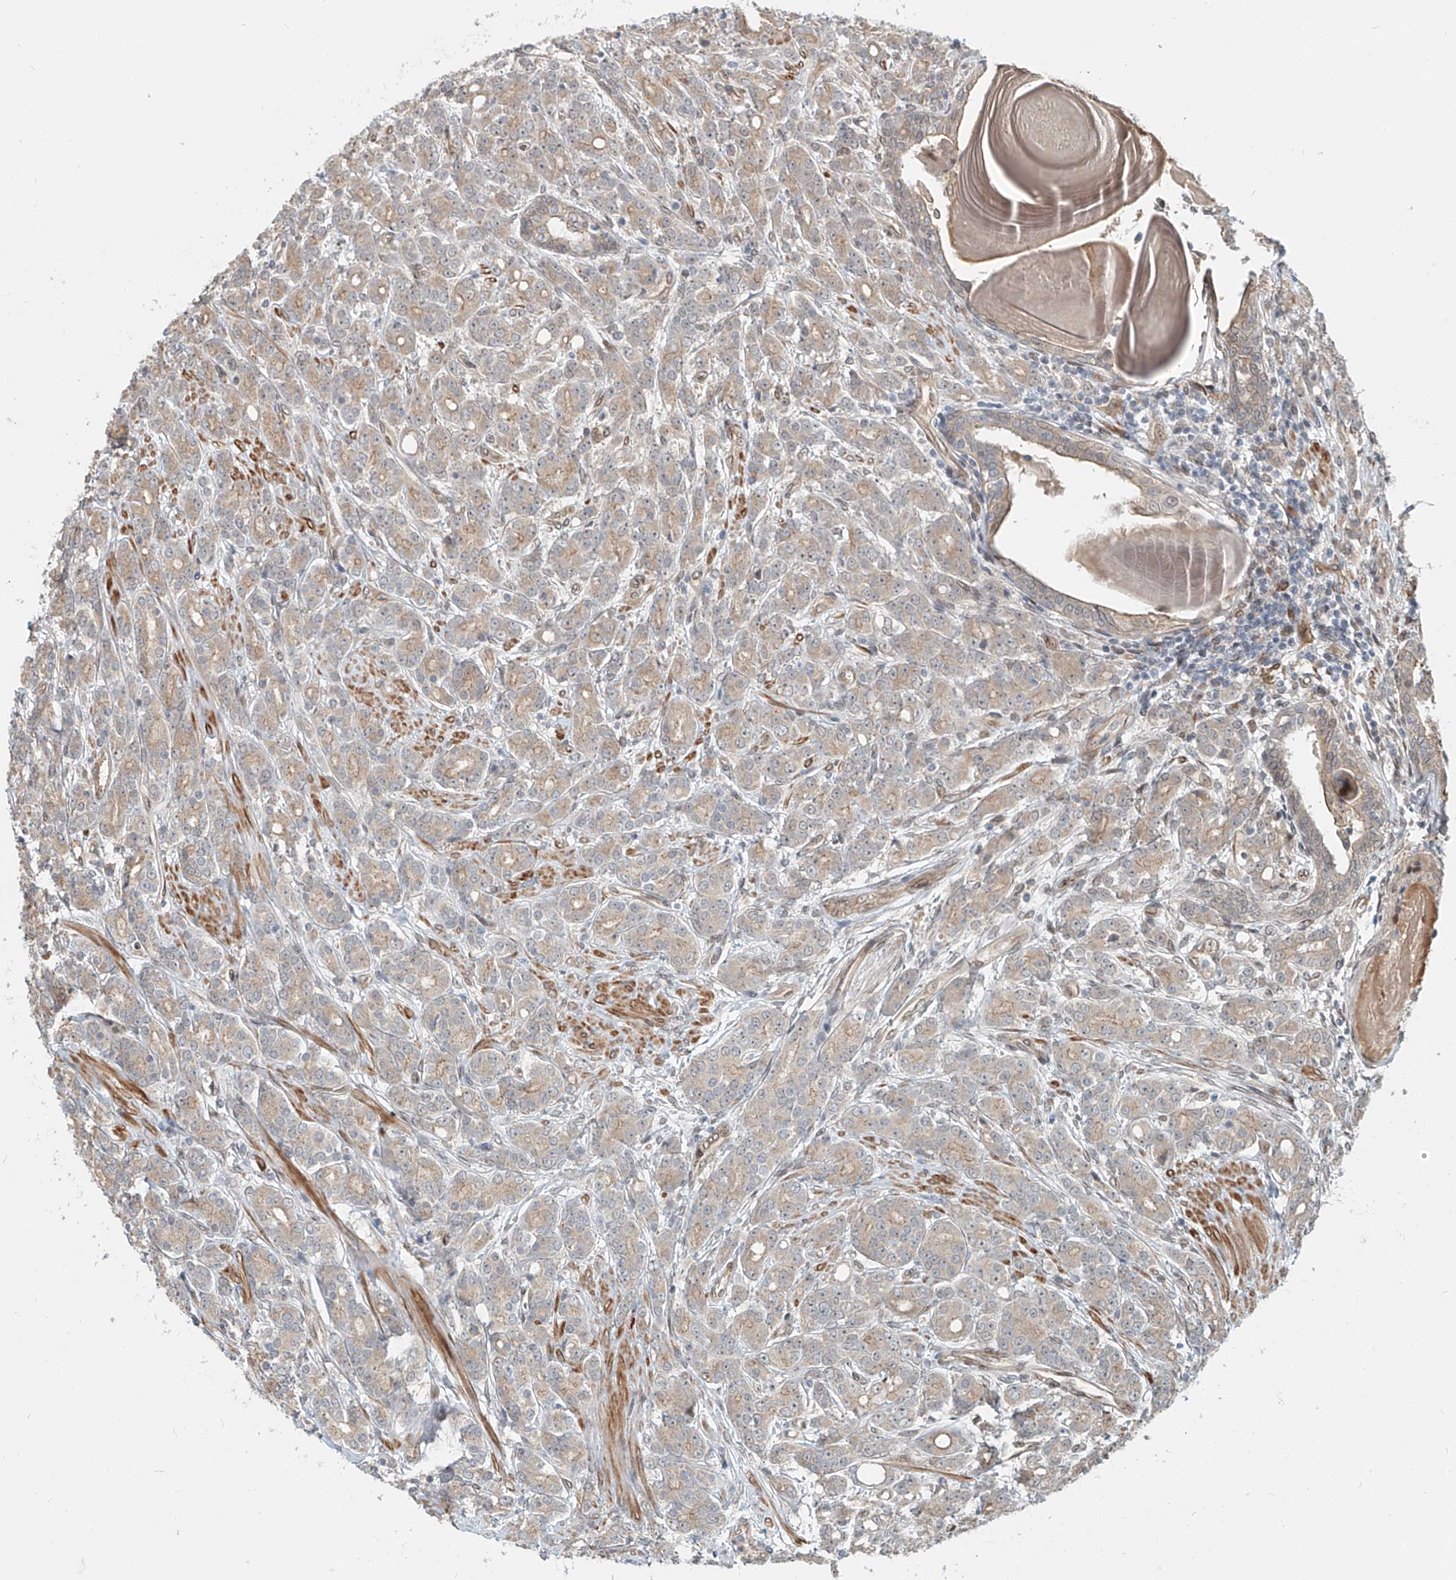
{"staining": {"intensity": "weak", "quantity": "<25%", "location": "cytoplasmic/membranous"}, "tissue": "prostate cancer", "cell_type": "Tumor cells", "image_type": "cancer", "snomed": [{"axis": "morphology", "description": "Adenocarcinoma, High grade"}, {"axis": "topography", "description": "Prostate"}], "caption": "Tumor cells show no significant protein positivity in prostate adenocarcinoma (high-grade).", "gene": "SASH1", "patient": {"sex": "male", "age": 62}}